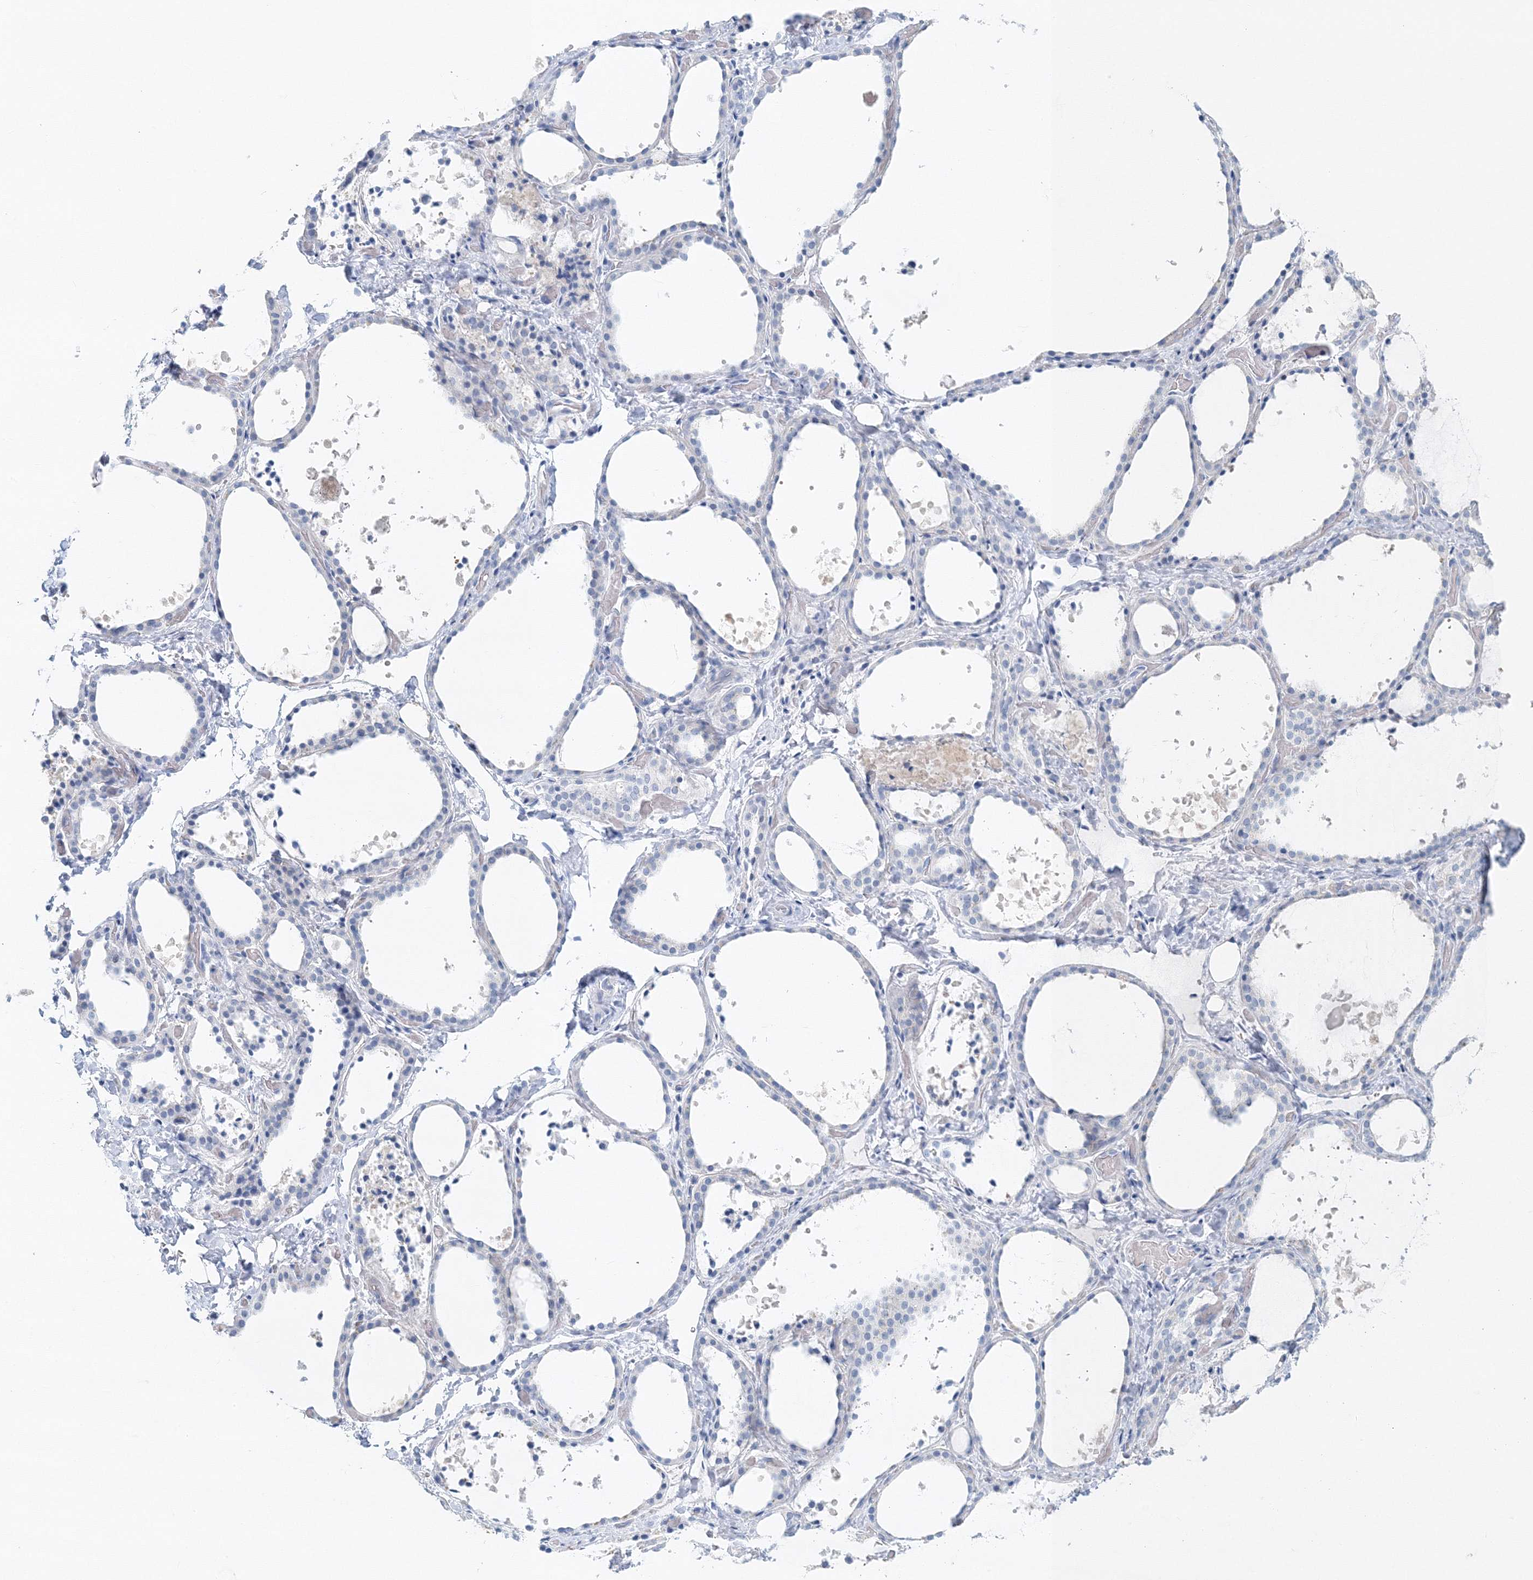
{"staining": {"intensity": "negative", "quantity": "none", "location": "none"}, "tissue": "thyroid gland", "cell_type": "Glandular cells", "image_type": "normal", "snomed": [{"axis": "morphology", "description": "Normal tissue, NOS"}, {"axis": "topography", "description": "Thyroid gland"}], "caption": "Immunohistochemical staining of benign thyroid gland displays no significant positivity in glandular cells.", "gene": "VILL", "patient": {"sex": "female", "age": 44}}